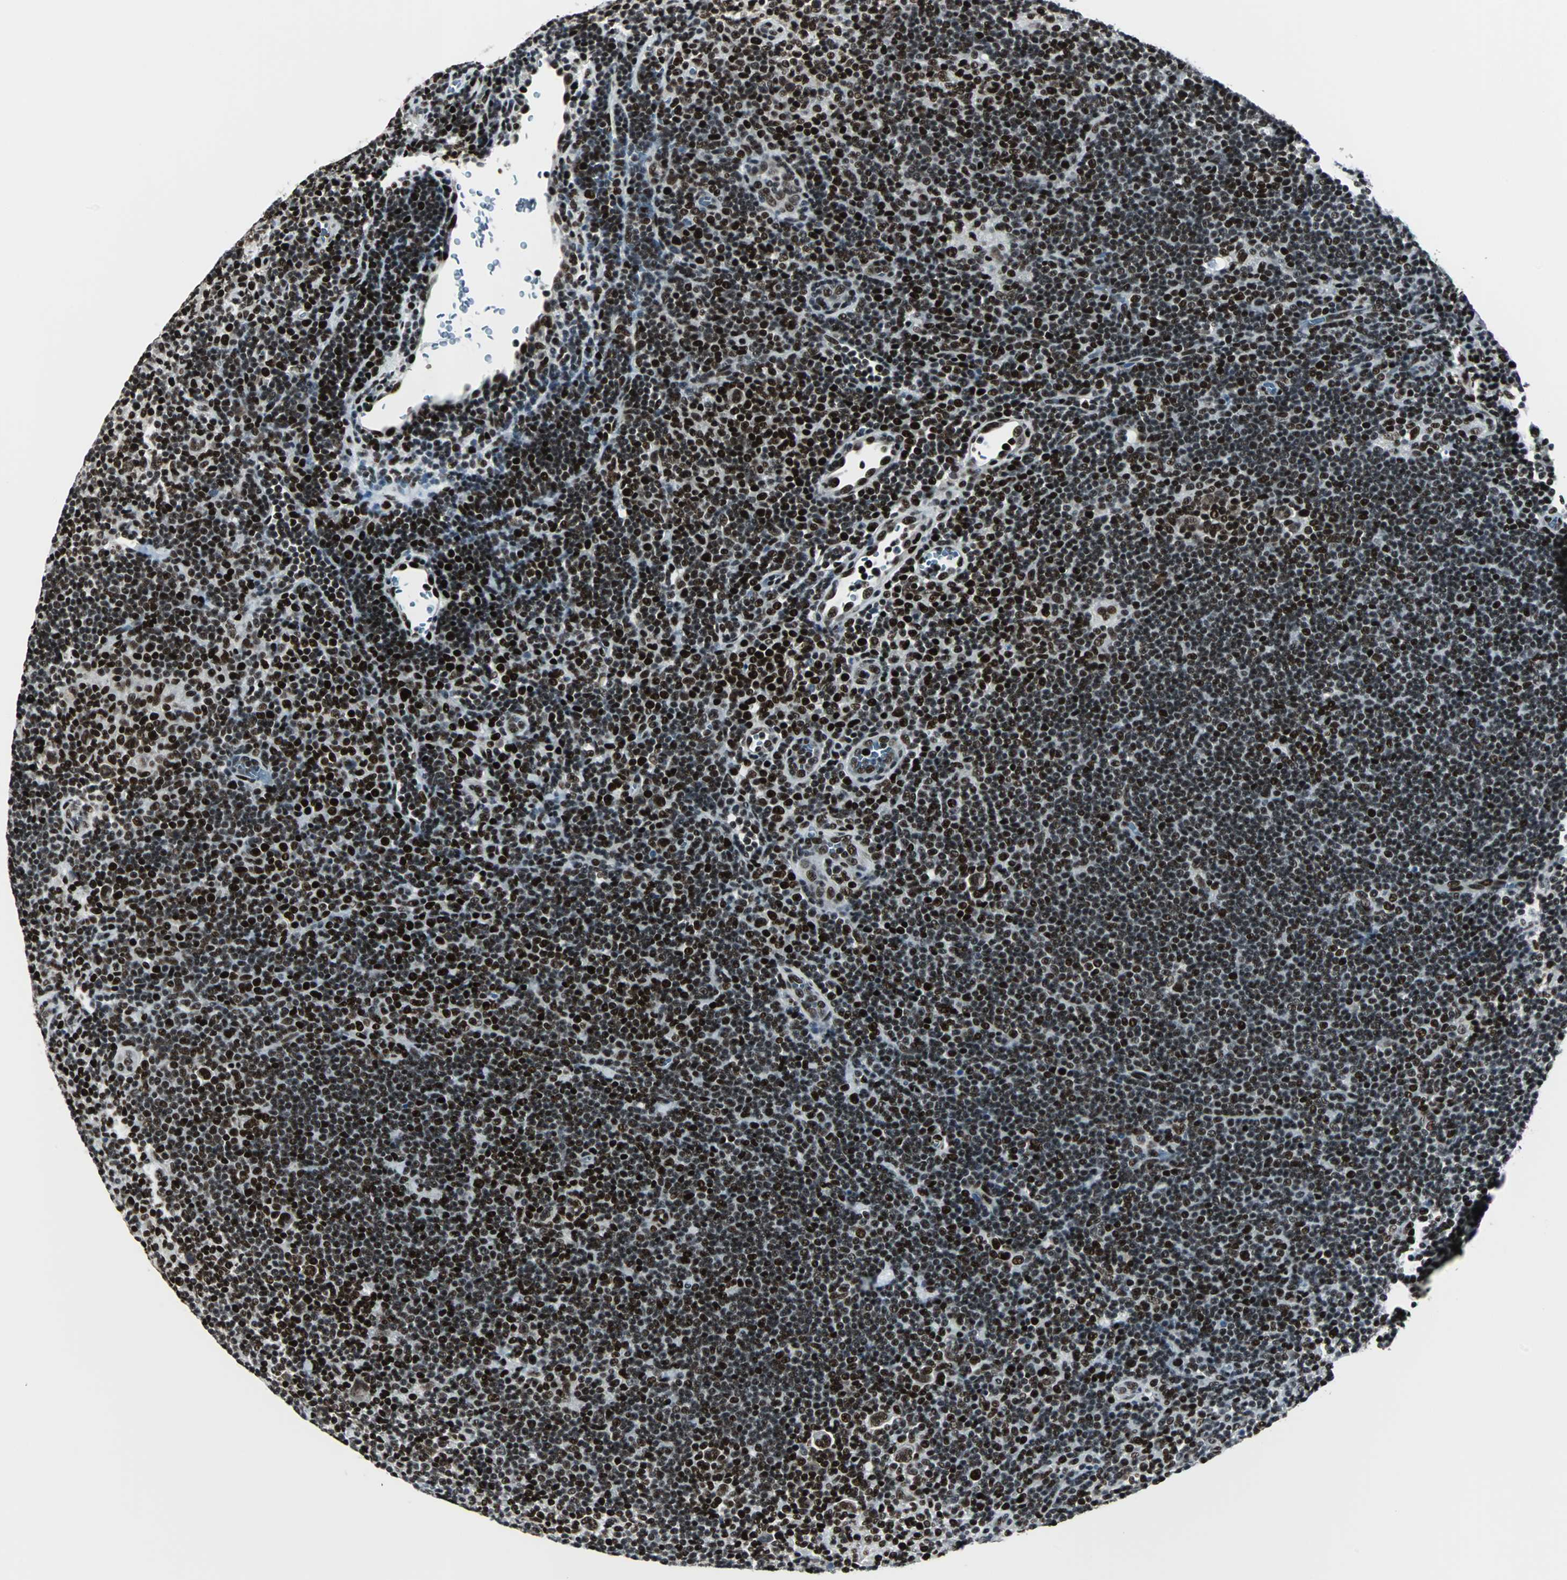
{"staining": {"intensity": "strong", "quantity": ">75%", "location": "nuclear"}, "tissue": "lymphoma", "cell_type": "Tumor cells", "image_type": "cancer", "snomed": [{"axis": "morphology", "description": "Hodgkin's disease, NOS"}, {"axis": "topography", "description": "Lymph node"}], "caption": "Immunohistochemical staining of Hodgkin's disease reveals strong nuclear protein staining in about >75% of tumor cells. The protein of interest is stained brown, and the nuclei are stained in blue (DAB (3,3'-diaminobenzidine) IHC with brightfield microscopy, high magnification).", "gene": "MEF2D", "patient": {"sex": "female", "age": 57}}